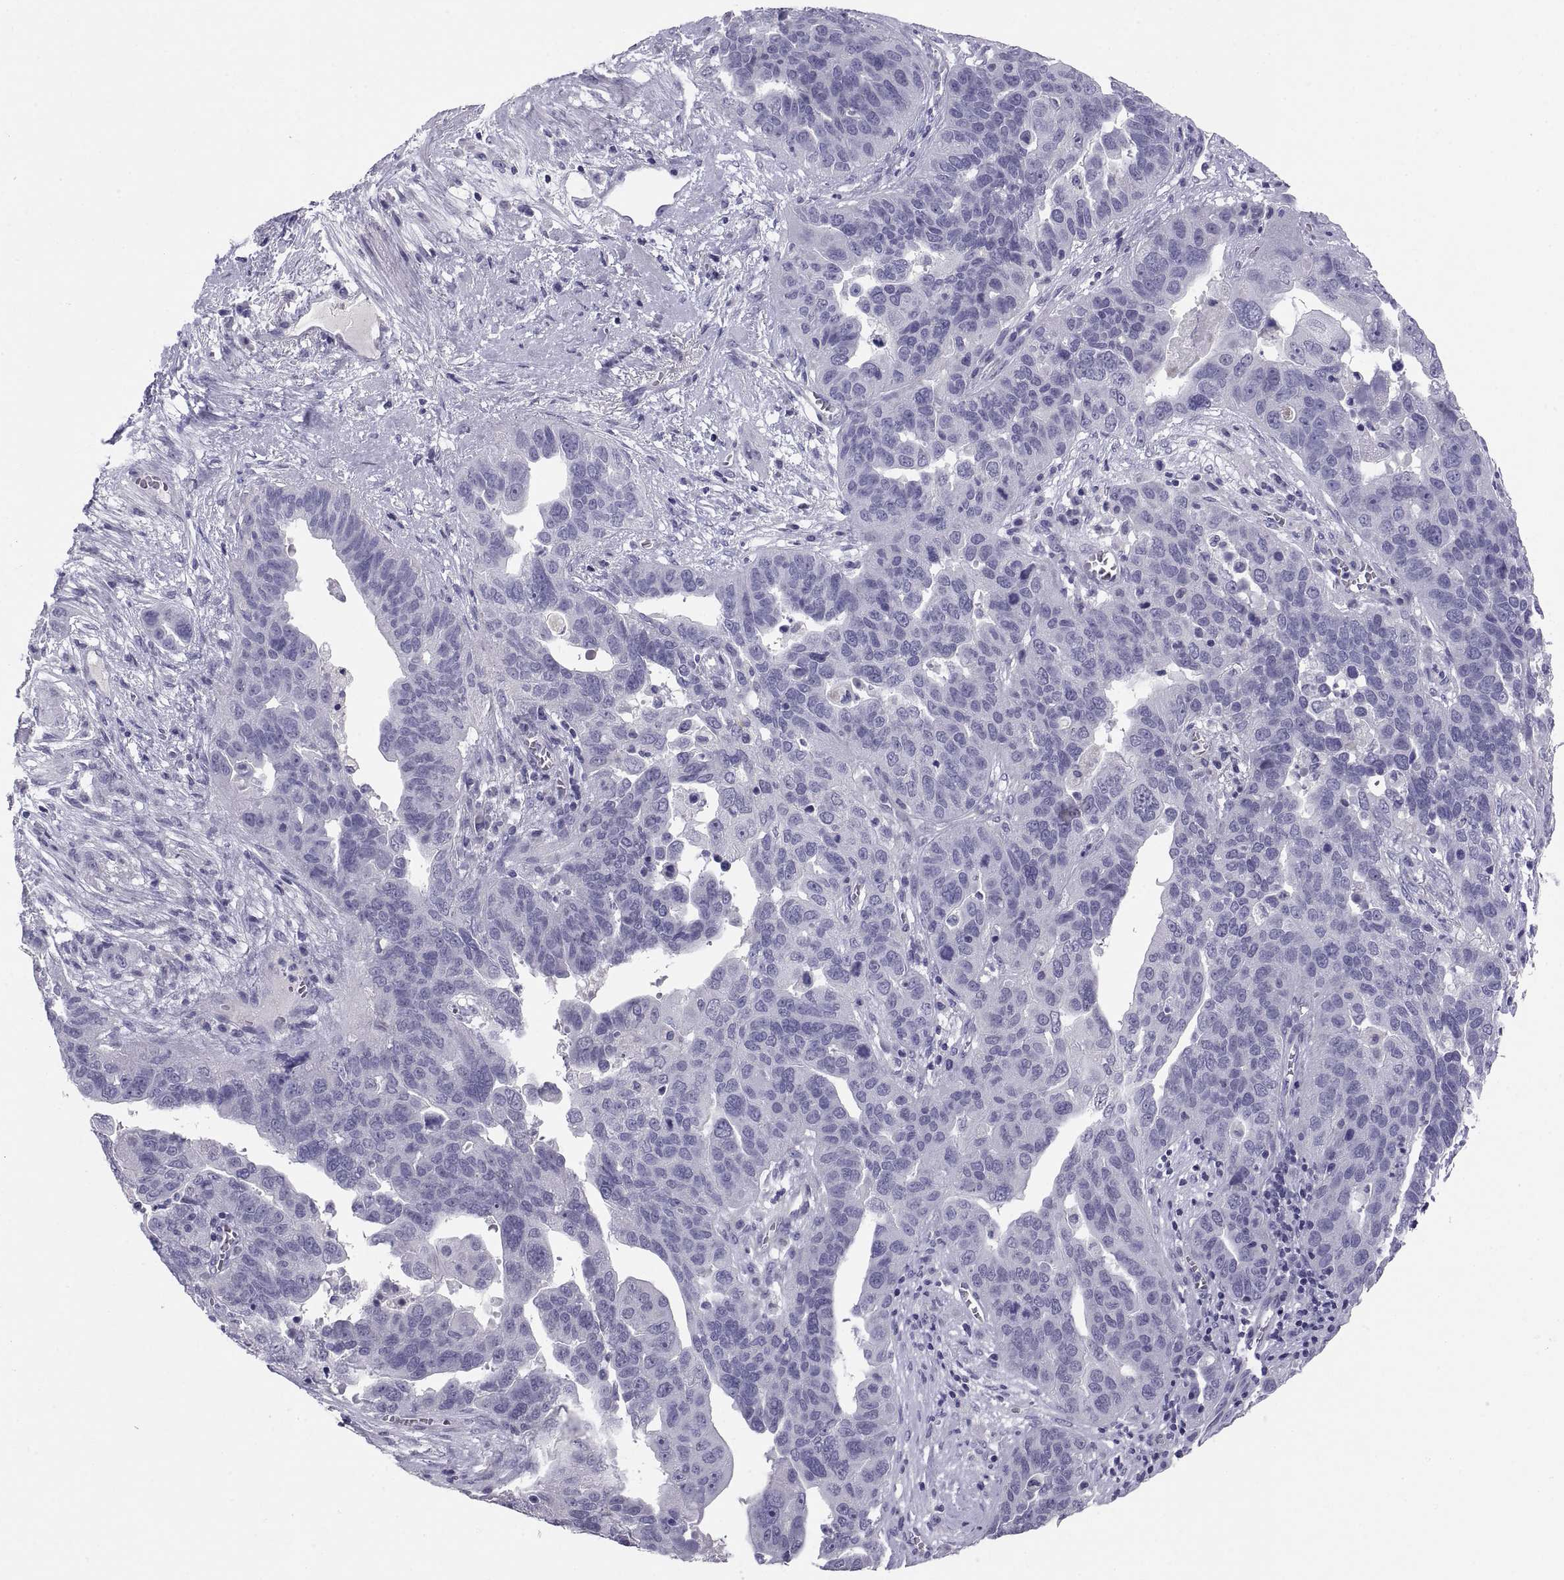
{"staining": {"intensity": "negative", "quantity": "none", "location": "none"}, "tissue": "ovarian cancer", "cell_type": "Tumor cells", "image_type": "cancer", "snomed": [{"axis": "morphology", "description": "Carcinoma, endometroid"}, {"axis": "topography", "description": "Soft tissue"}, {"axis": "topography", "description": "Ovary"}], "caption": "An IHC image of endometroid carcinoma (ovarian) is shown. There is no staining in tumor cells of endometroid carcinoma (ovarian). (DAB (3,3'-diaminobenzidine) immunohistochemistry (IHC) visualized using brightfield microscopy, high magnification).", "gene": "TEX13A", "patient": {"sex": "female", "age": 52}}